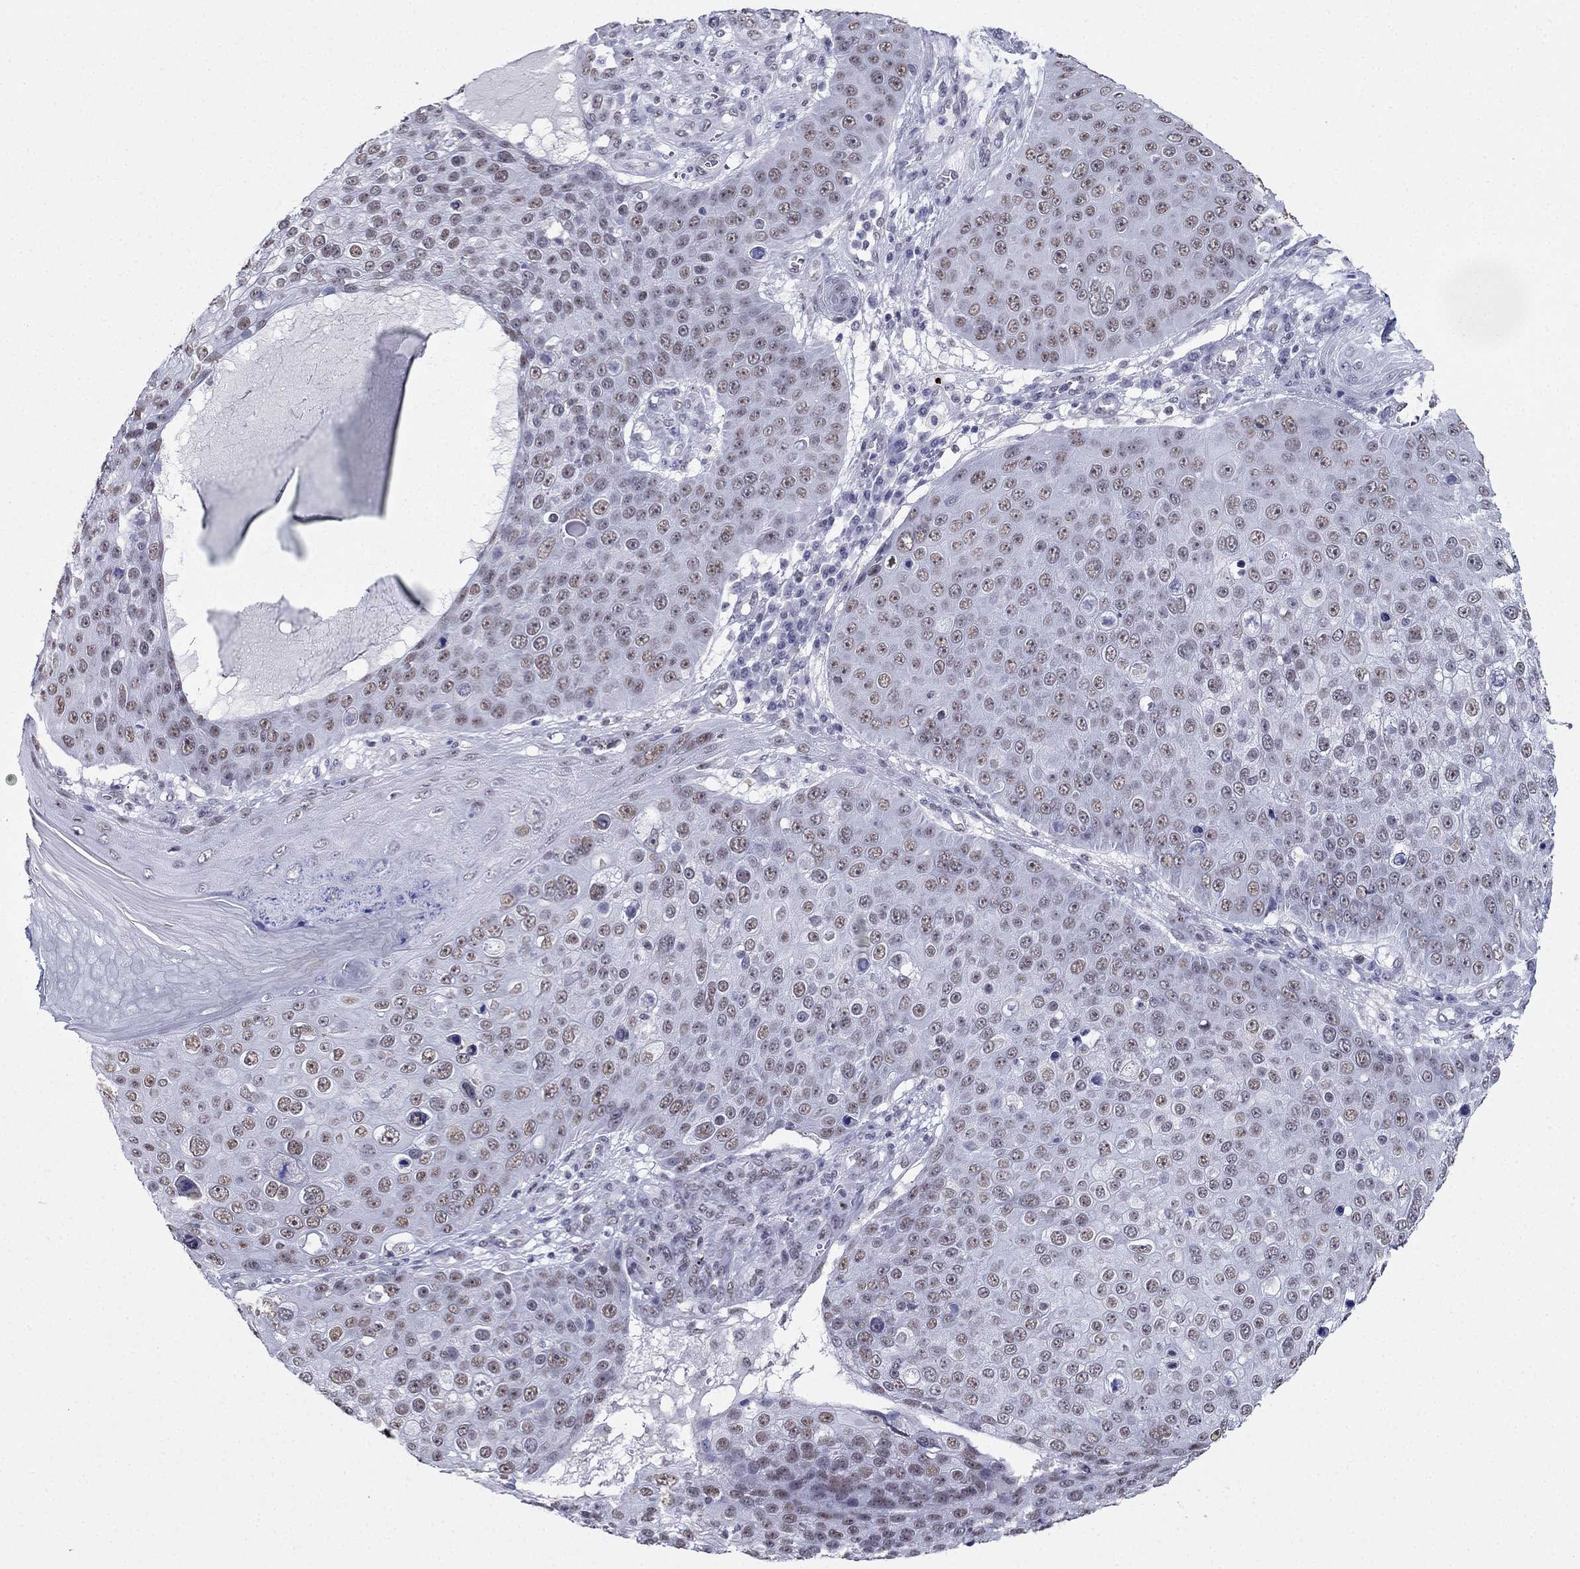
{"staining": {"intensity": "weak", "quantity": ">75%", "location": "nuclear"}, "tissue": "skin cancer", "cell_type": "Tumor cells", "image_type": "cancer", "snomed": [{"axis": "morphology", "description": "Squamous cell carcinoma, NOS"}, {"axis": "topography", "description": "Skin"}], "caption": "A micrograph of skin squamous cell carcinoma stained for a protein exhibits weak nuclear brown staining in tumor cells.", "gene": "PPM1G", "patient": {"sex": "male", "age": 71}}